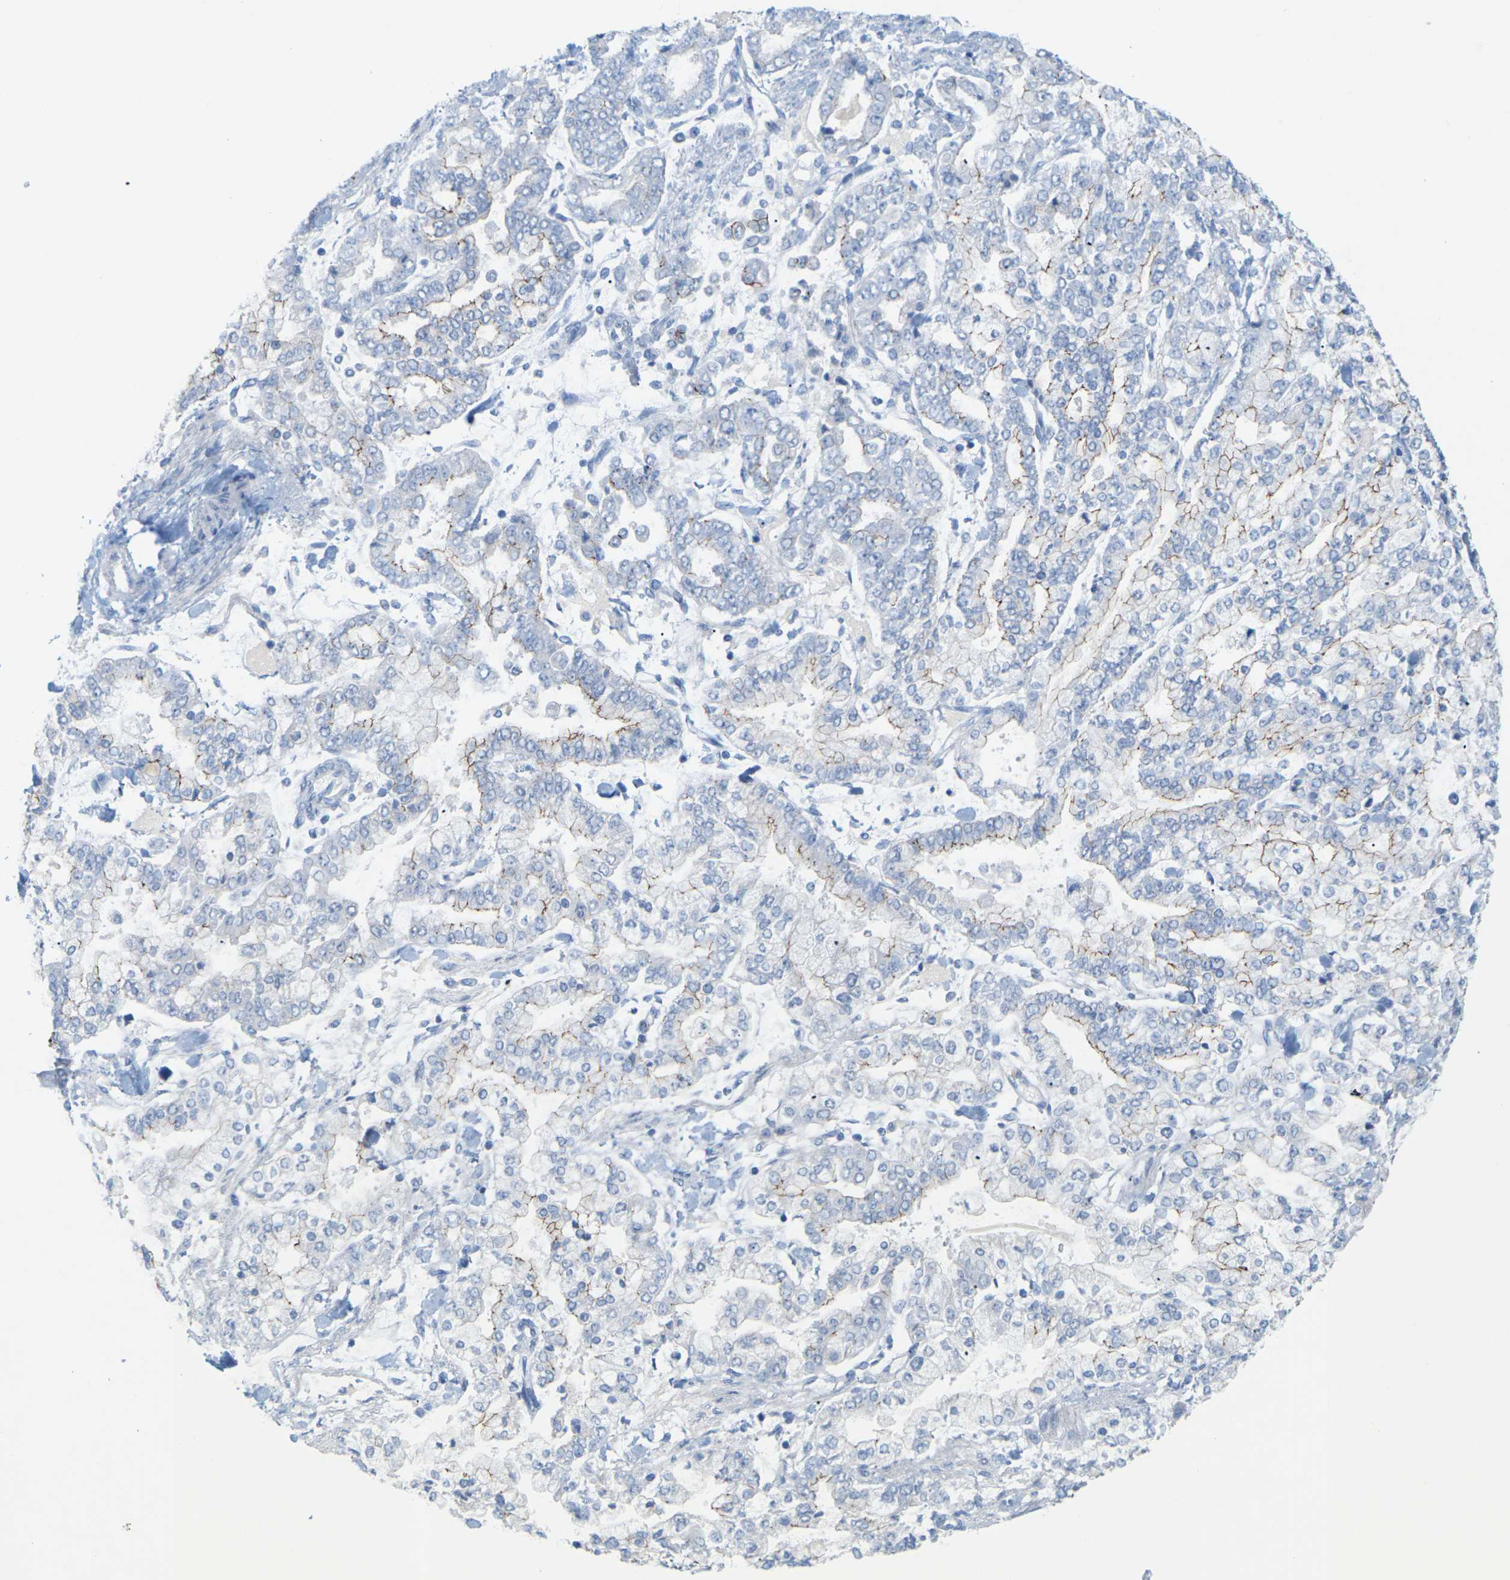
{"staining": {"intensity": "moderate", "quantity": "<25%", "location": "cytoplasmic/membranous"}, "tissue": "stomach cancer", "cell_type": "Tumor cells", "image_type": "cancer", "snomed": [{"axis": "morphology", "description": "Normal tissue, NOS"}, {"axis": "morphology", "description": "Adenocarcinoma, NOS"}, {"axis": "topography", "description": "Stomach, upper"}, {"axis": "topography", "description": "Stomach"}], "caption": "Protein expression analysis of stomach adenocarcinoma displays moderate cytoplasmic/membranous expression in approximately <25% of tumor cells.", "gene": "CLDN3", "patient": {"sex": "male", "age": 76}}